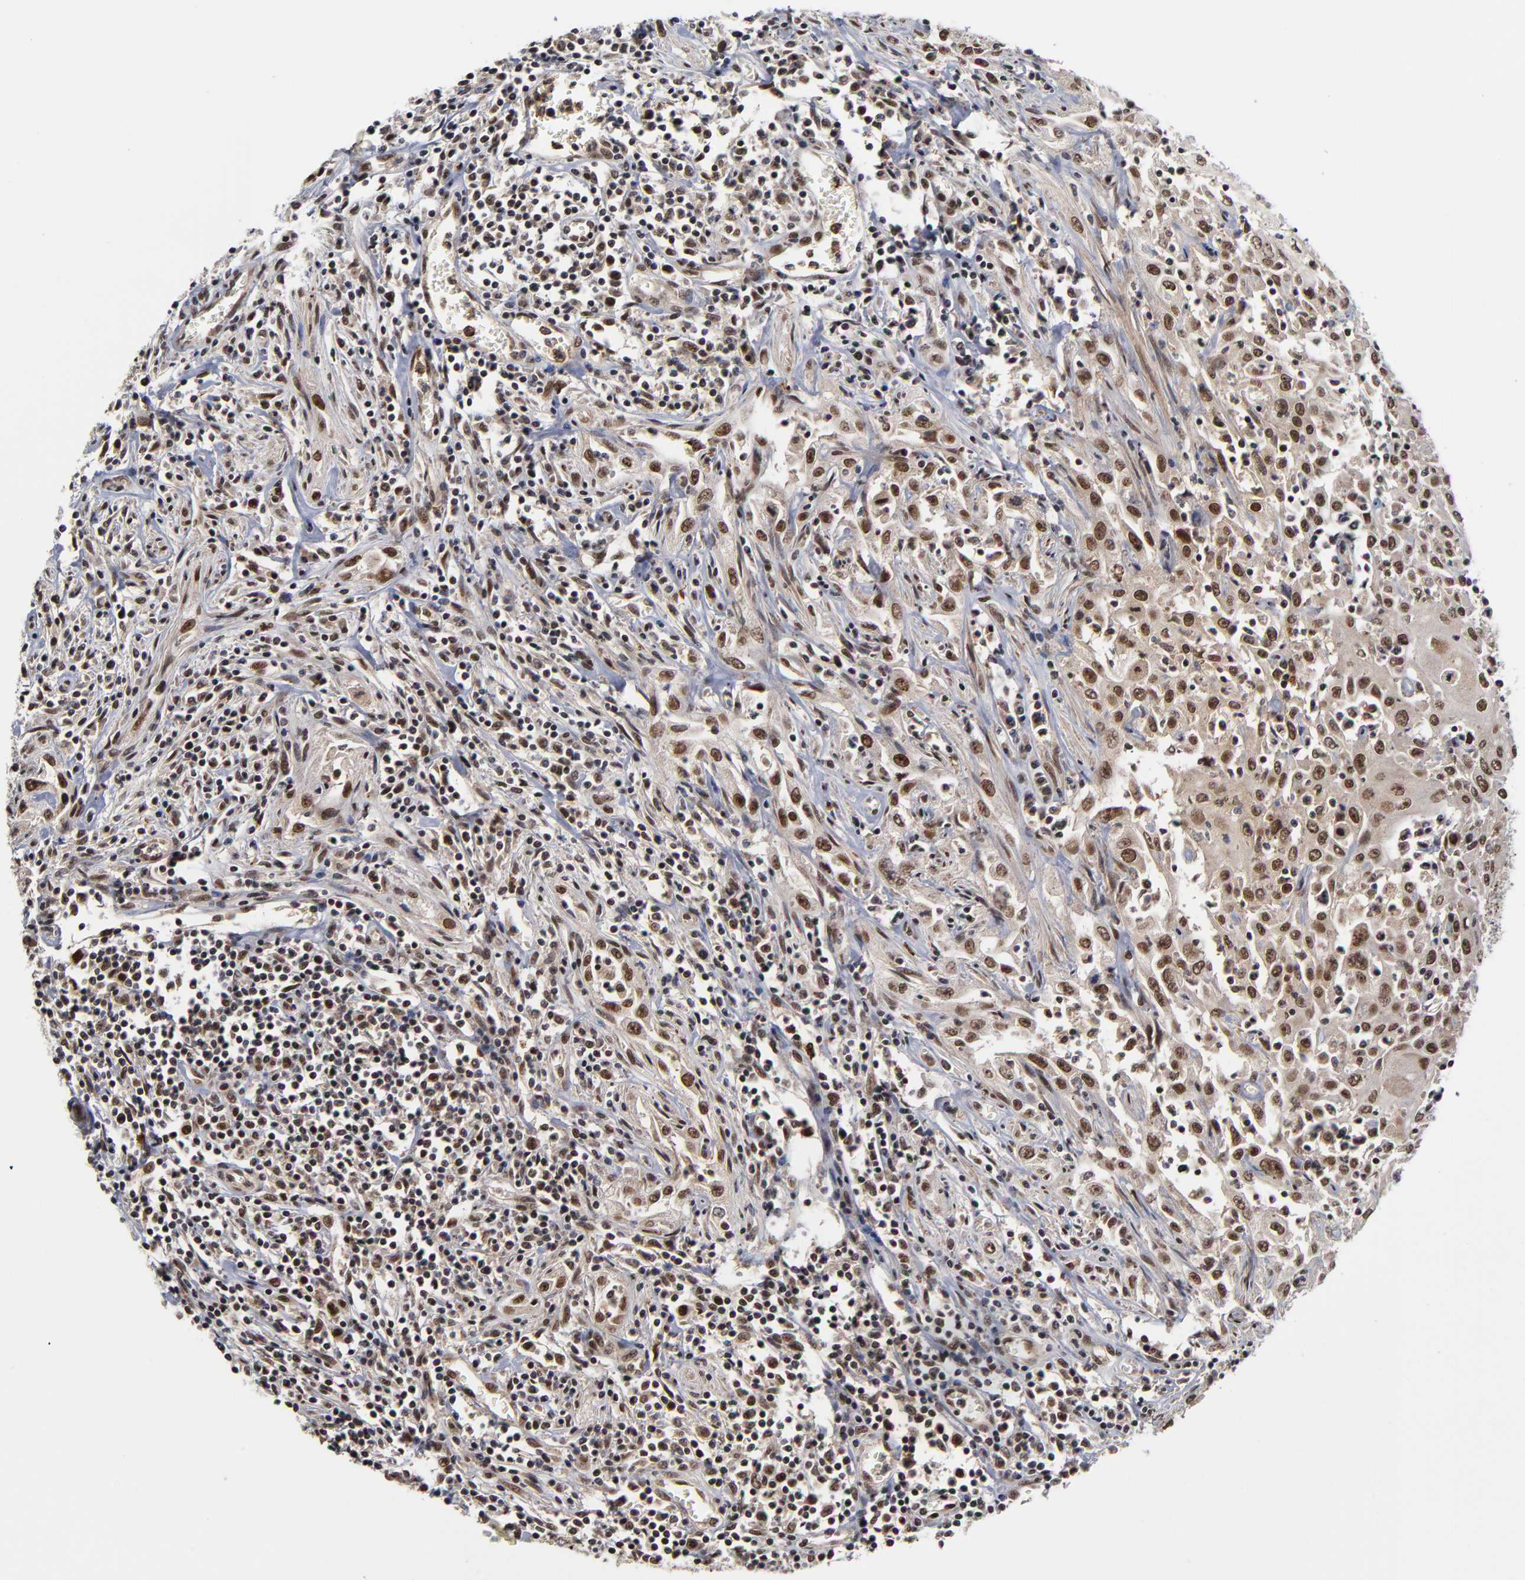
{"staining": {"intensity": "moderate", "quantity": ">75%", "location": "nuclear"}, "tissue": "head and neck cancer", "cell_type": "Tumor cells", "image_type": "cancer", "snomed": [{"axis": "morphology", "description": "Squamous cell carcinoma, NOS"}, {"axis": "topography", "description": "Oral tissue"}, {"axis": "topography", "description": "Head-Neck"}], "caption": "A micrograph of head and neck cancer (squamous cell carcinoma) stained for a protein demonstrates moderate nuclear brown staining in tumor cells.", "gene": "ZNF419", "patient": {"sex": "female", "age": 76}}